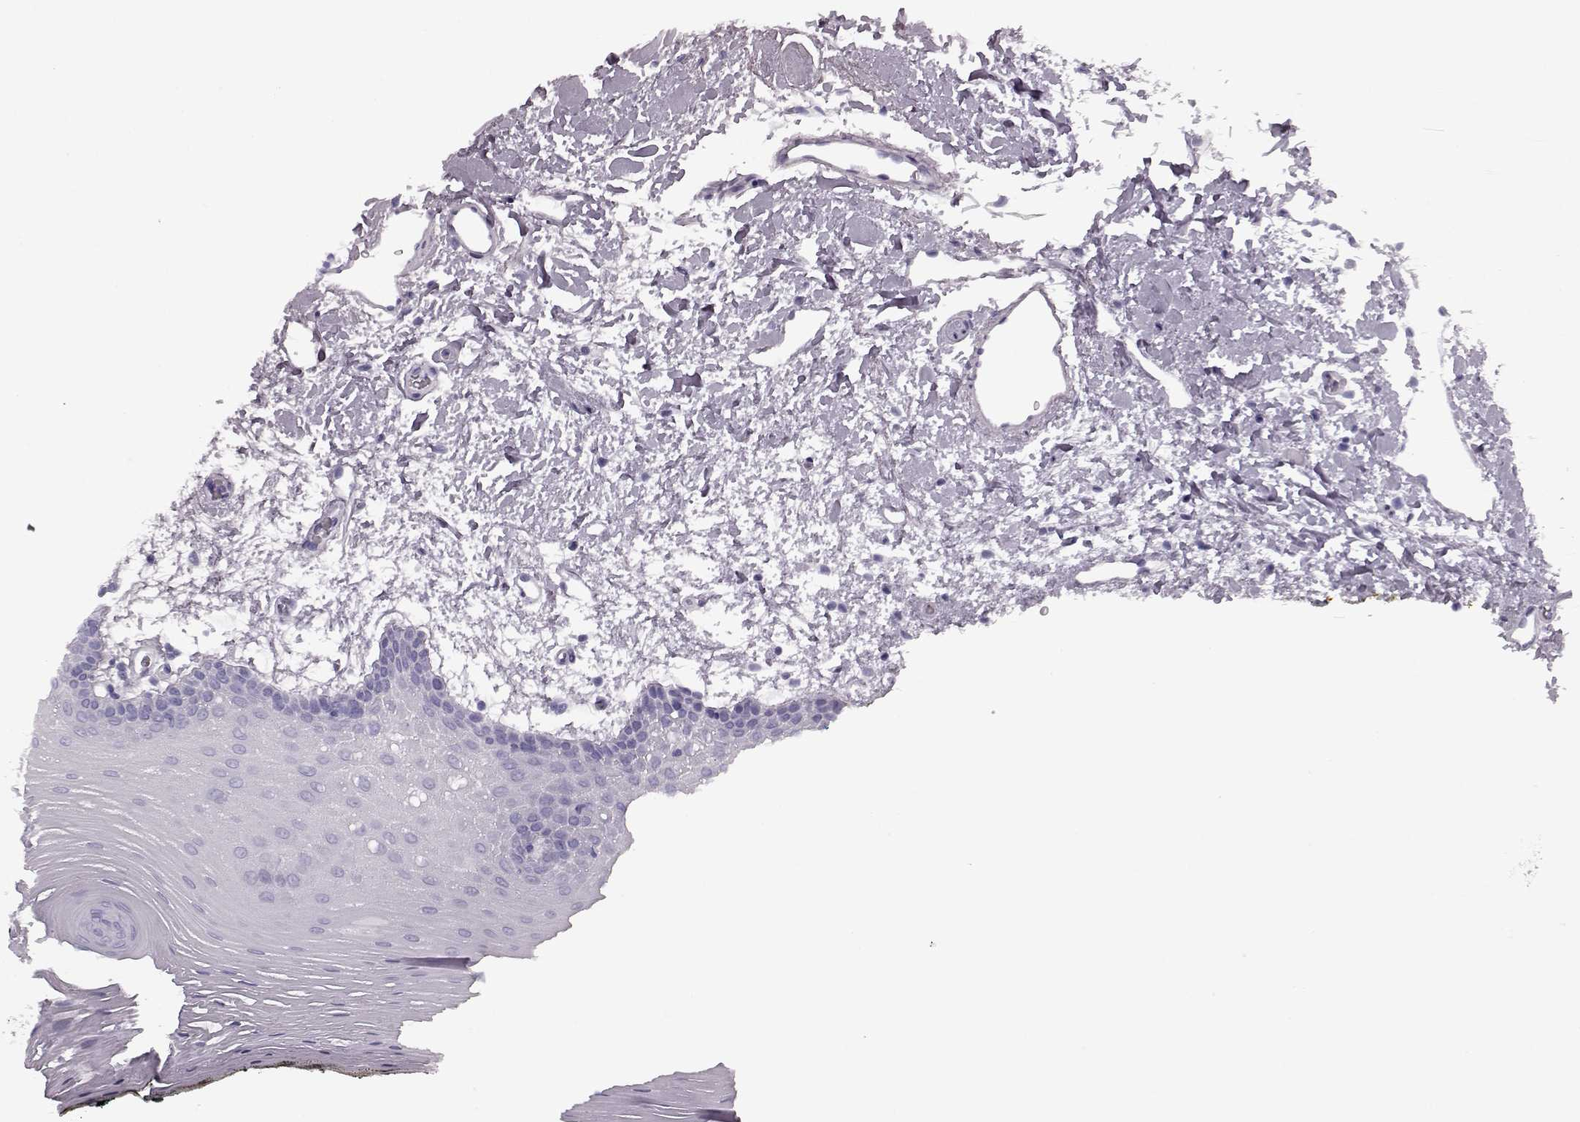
{"staining": {"intensity": "negative", "quantity": "none", "location": "none"}, "tissue": "oral mucosa", "cell_type": "Squamous epithelial cells", "image_type": "normal", "snomed": [{"axis": "morphology", "description": "Normal tissue, NOS"}, {"axis": "topography", "description": "Oral tissue"}, {"axis": "topography", "description": "Head-Neck"}], "caption": "High magnification brightfield microscopy of benign oral mucosa stained with DAB (brown) and counterstained with hematoxylin (blue): squamous epithelial cells show no significant staining. (Brightfield microscopy of DAB IHC at high magnification).", "gene": "PRPH2", "patient": {"sex": "male", "age": 65}}